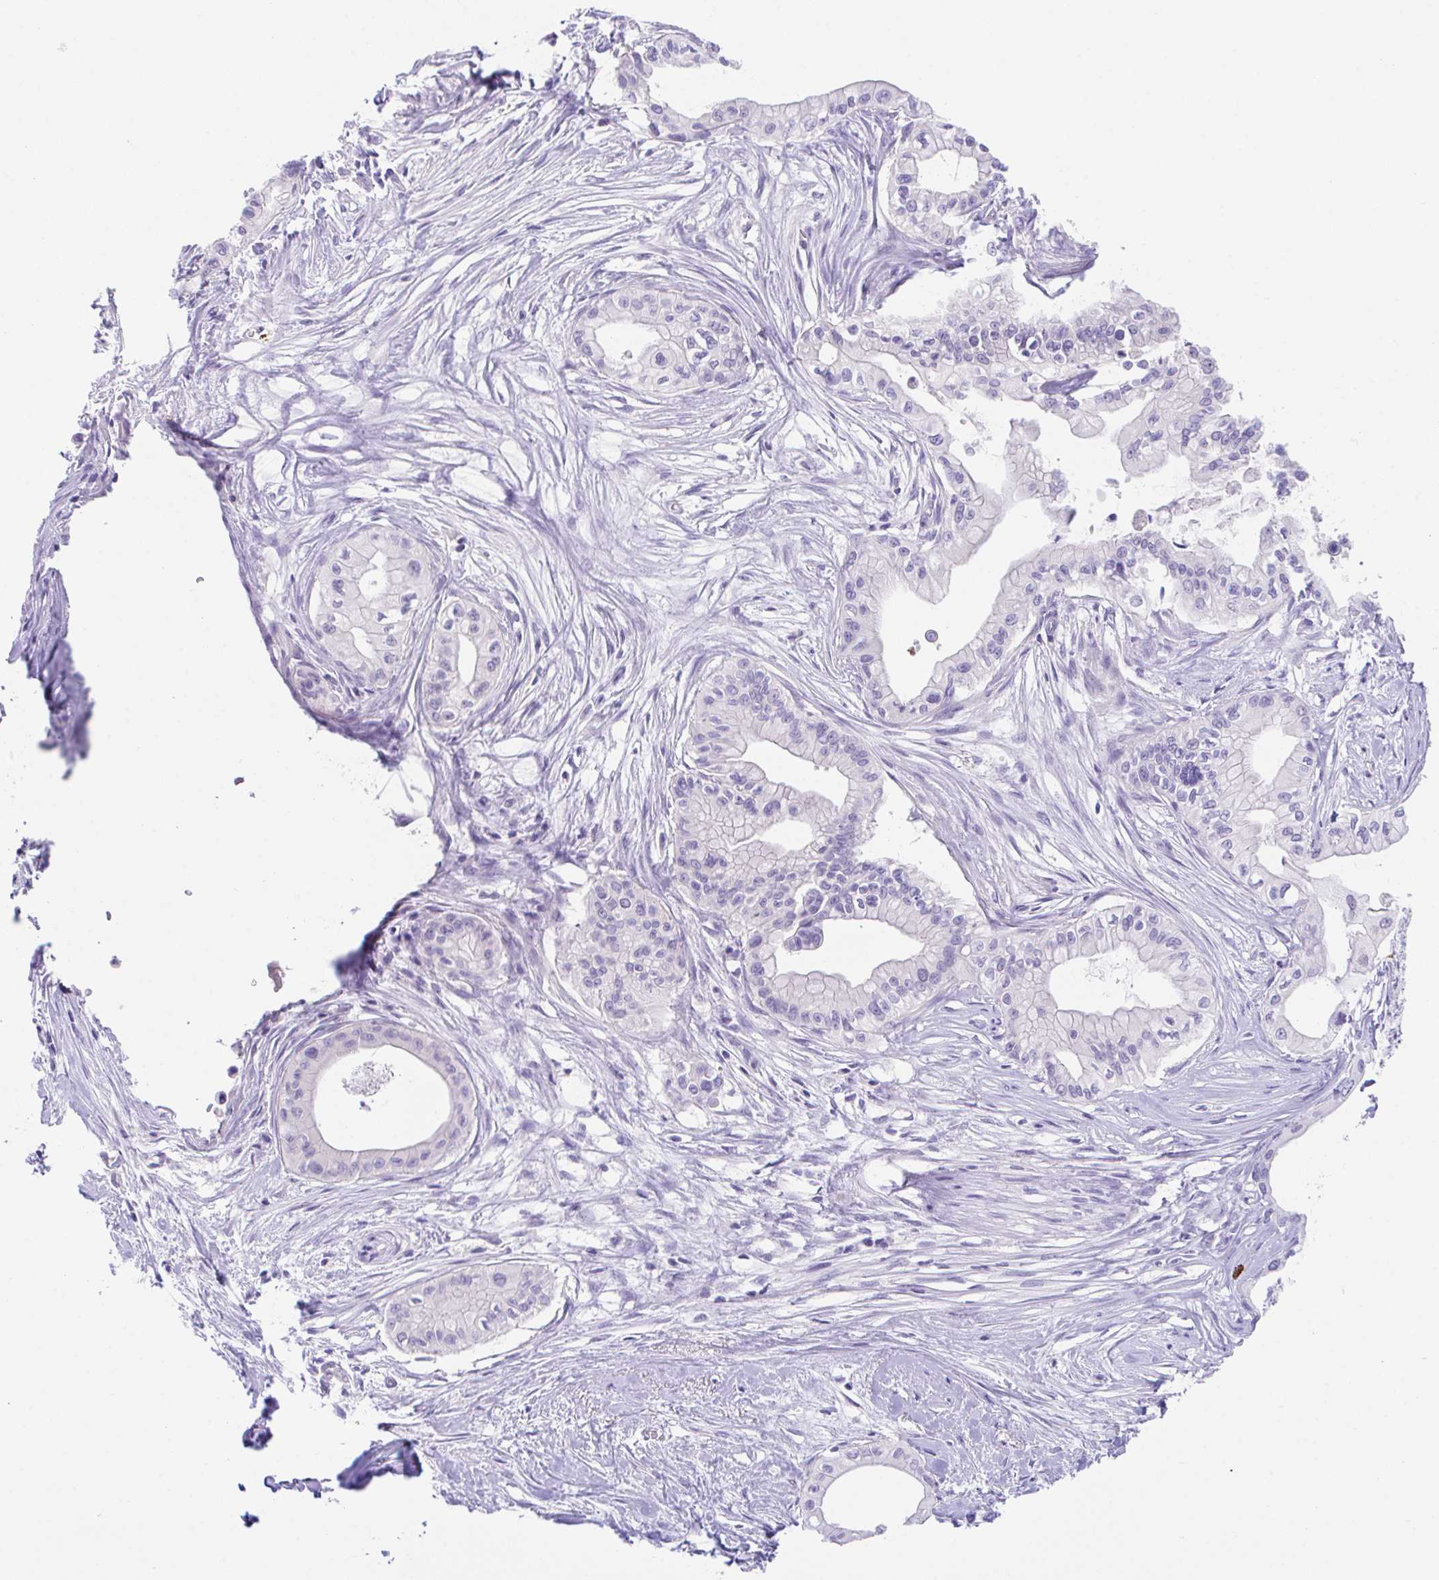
{"staining": {"intensity": "negative", "quantity": "none", "location": "none"}, "tissue": "pancreatic cancer", "cell_type": "Tumor cells", "image_type": "cancer", "snomed": [{"axis": "morphology", "description": "Adenocarcinoma, NOS"}, {"axis": "topography", "description": "Pancreas"}], "caption": "DAB (3,3'-diaminobenzidine) immunohistochemical staining of pancreatic cancer exhibits no significant positivity in tumor cells.", "gene": "HACD4", "patient": {"sex": "male", "age": 78}}